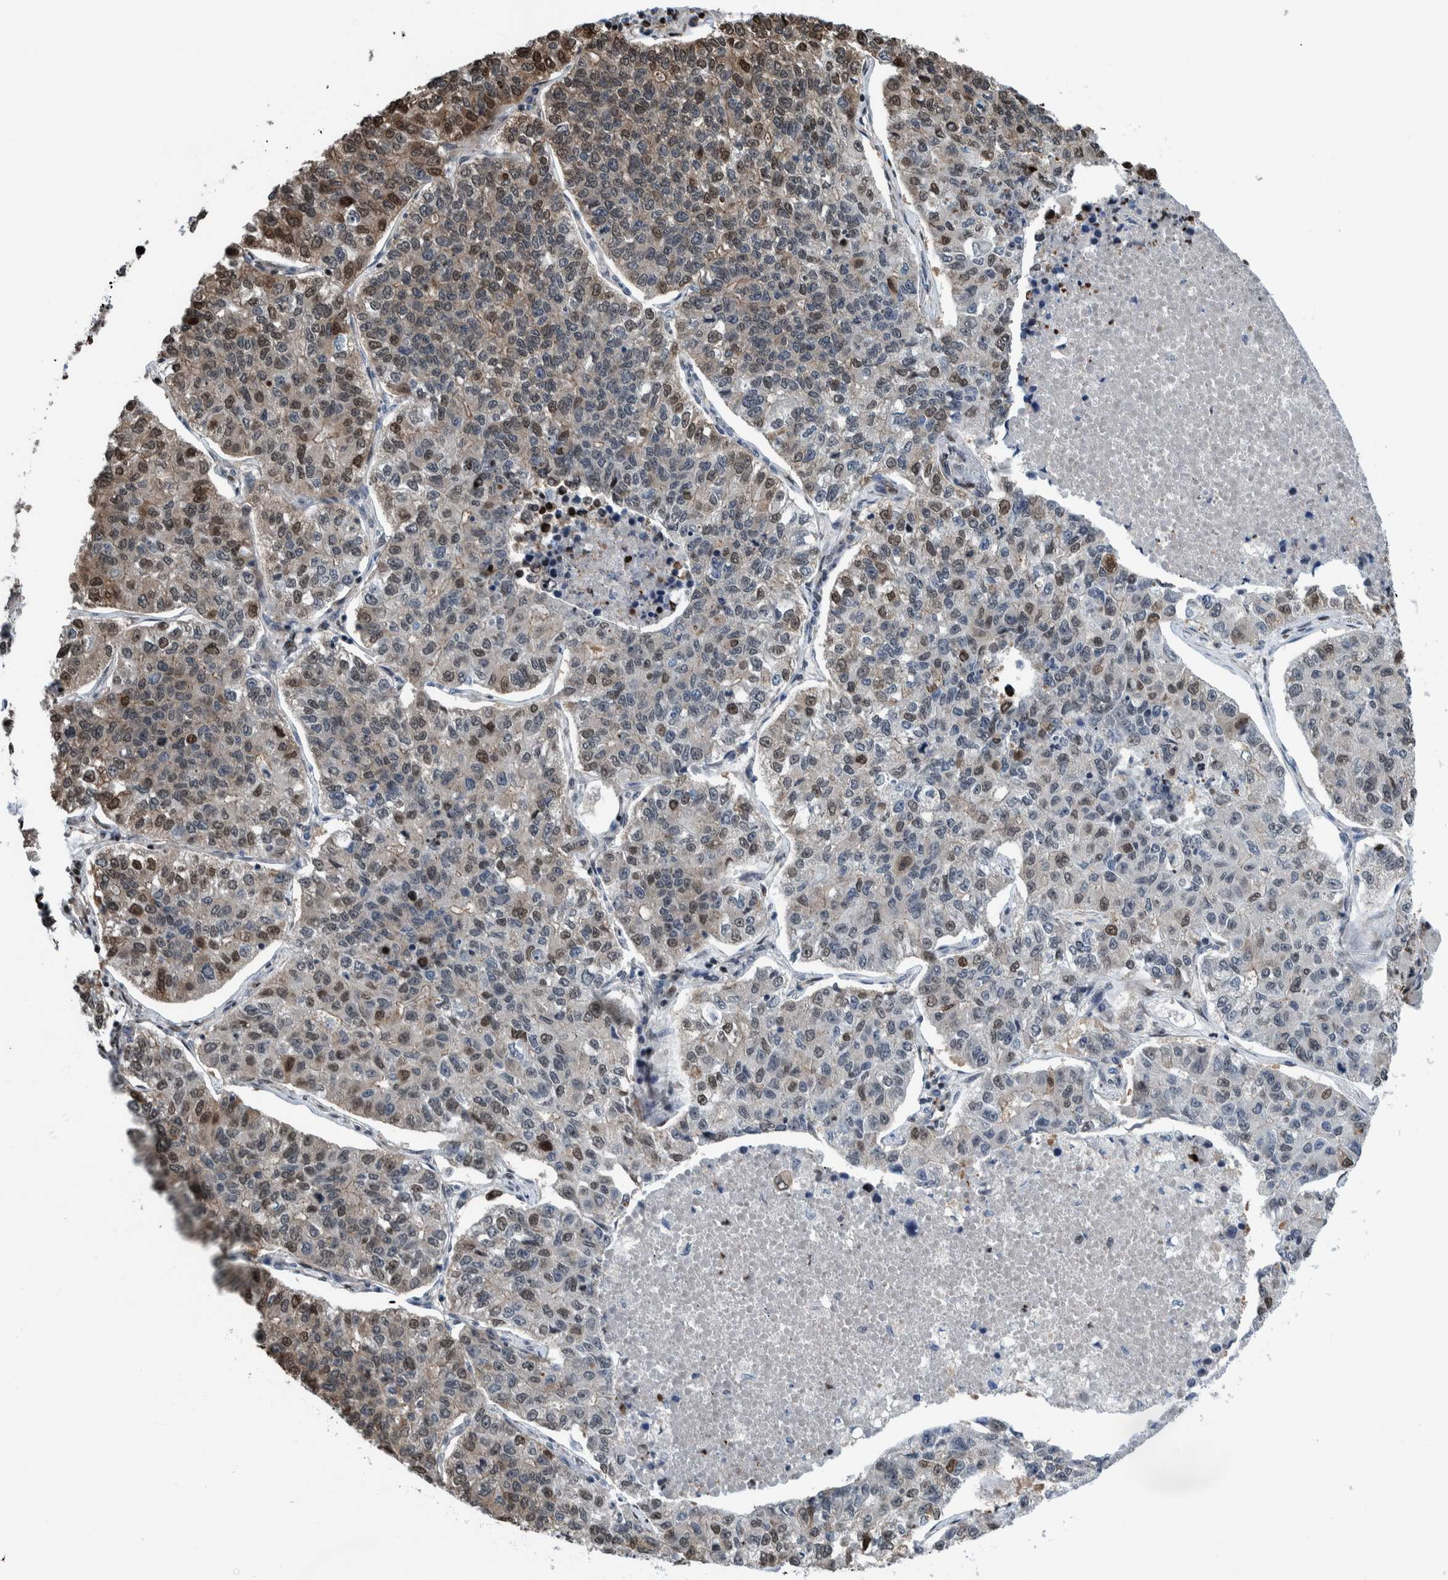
{"staining": {"intensity": "strong", "quantity": "<25%", "location": "nuclear"}, "tissue": "lung cancer", "cell_type": "Tumor cells", "image_type": "cancer", "snomed": [{"axis": "morphology", "description": "Adenocarcinoma, NOS"}, {"axis": "topography", "description": "Lung"}], "caption": "Strong nuclear expression for a protein is appreciated in approximately <25% of tumor cells of lung cancer (adenocarcinoma) using immunohistochemistry (IHC).", "gene": "HEATR9", "patient": {"sex": "male", "age": 49}}